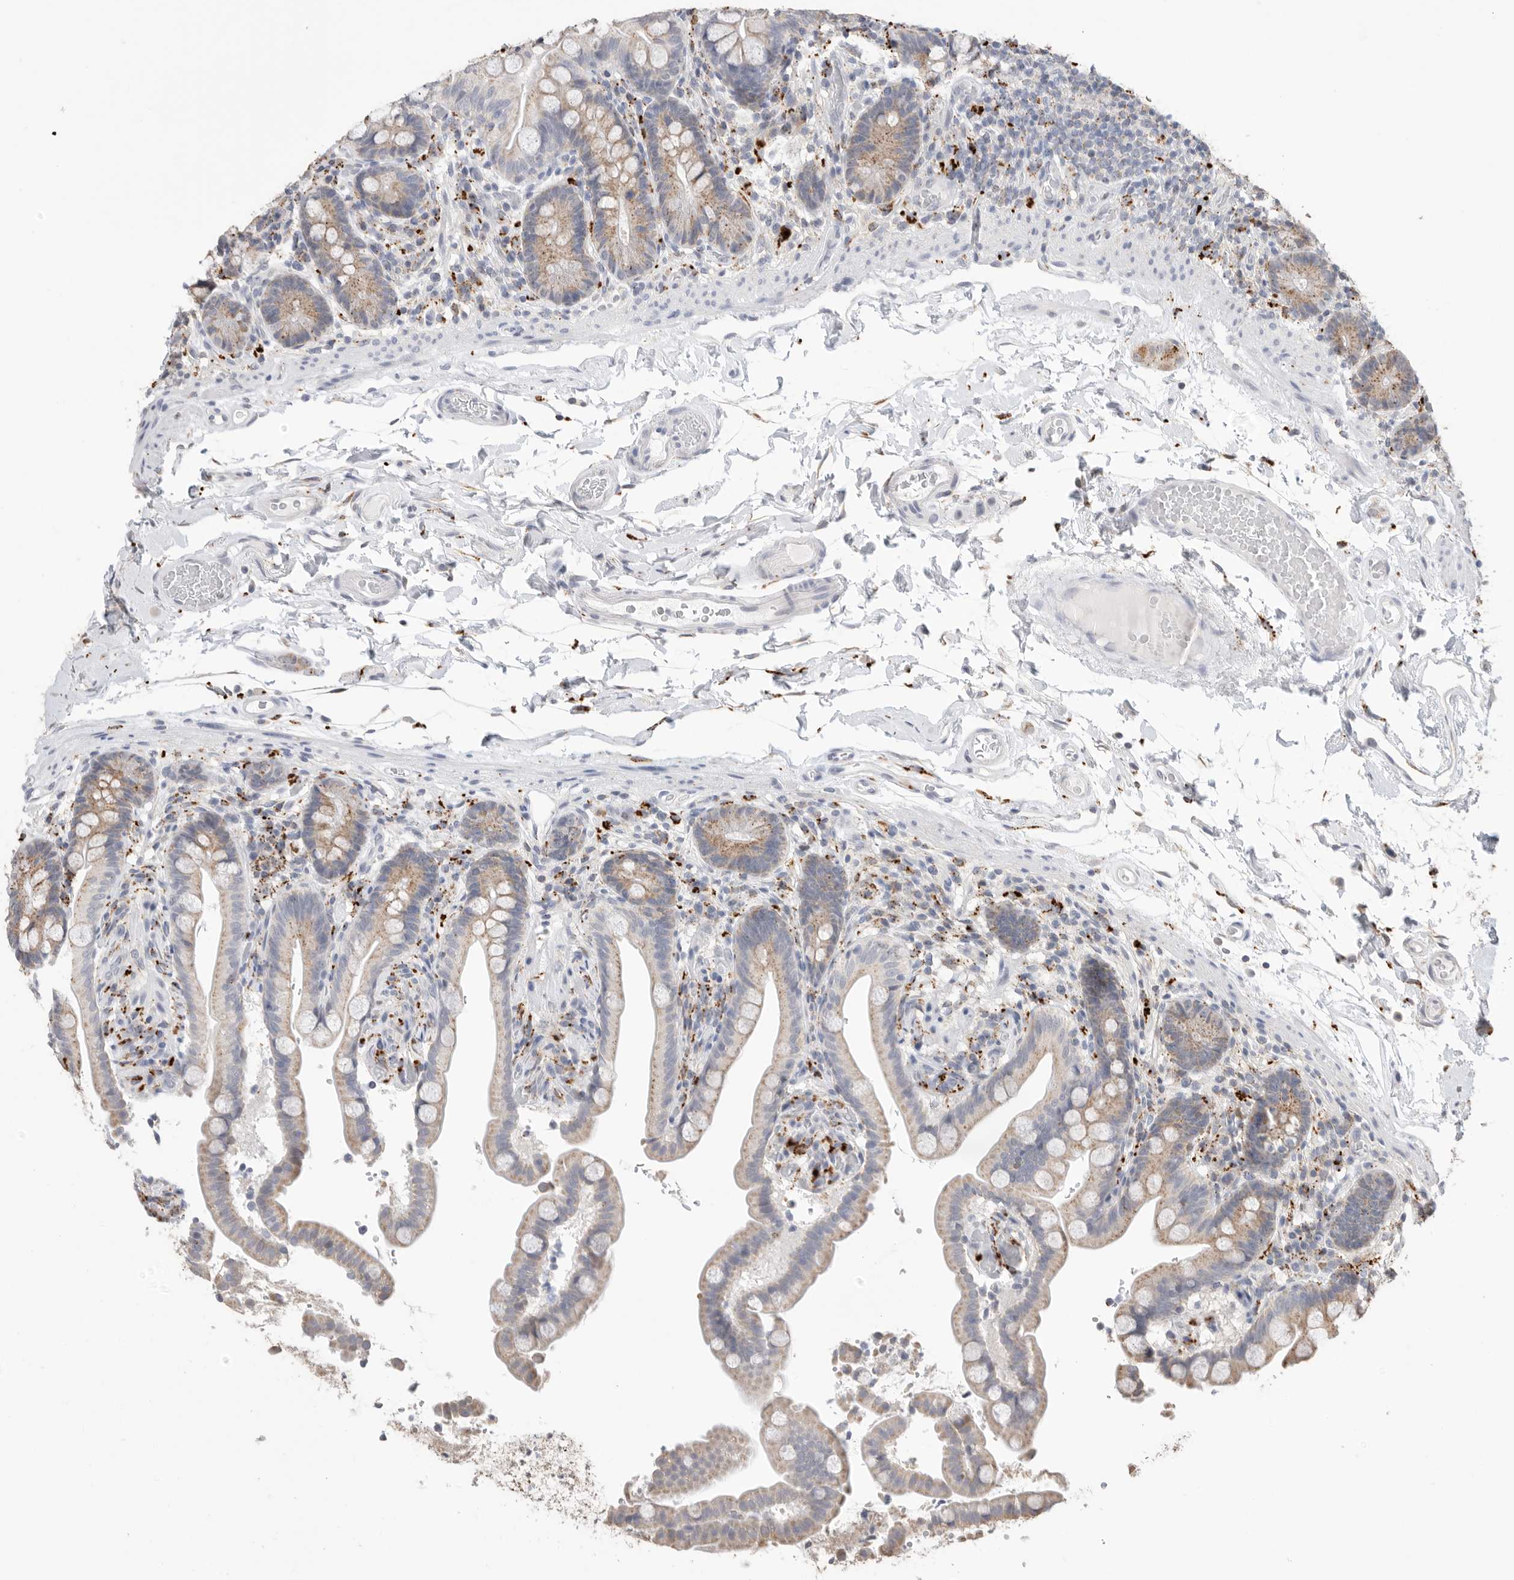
{"staining": {"intensity": "negative", "quantity": "none", "location": "none"}, "tissue": "colon", "cell_type": "Endothelial cells", "image_type": "normal", "snomed": [{"axis": "morphology", "description": "Normal tissue, NOS"}, {"axis": "topography", "description": "Smooth muscle"}, {"axis": "topography", "description": "Colon"}], "caption": "Colon was stained to show a protein in brown. There is no significant staining in endothelial cells.", "gene": "GGH", "patient": {"sex": "male", "age": 73}}